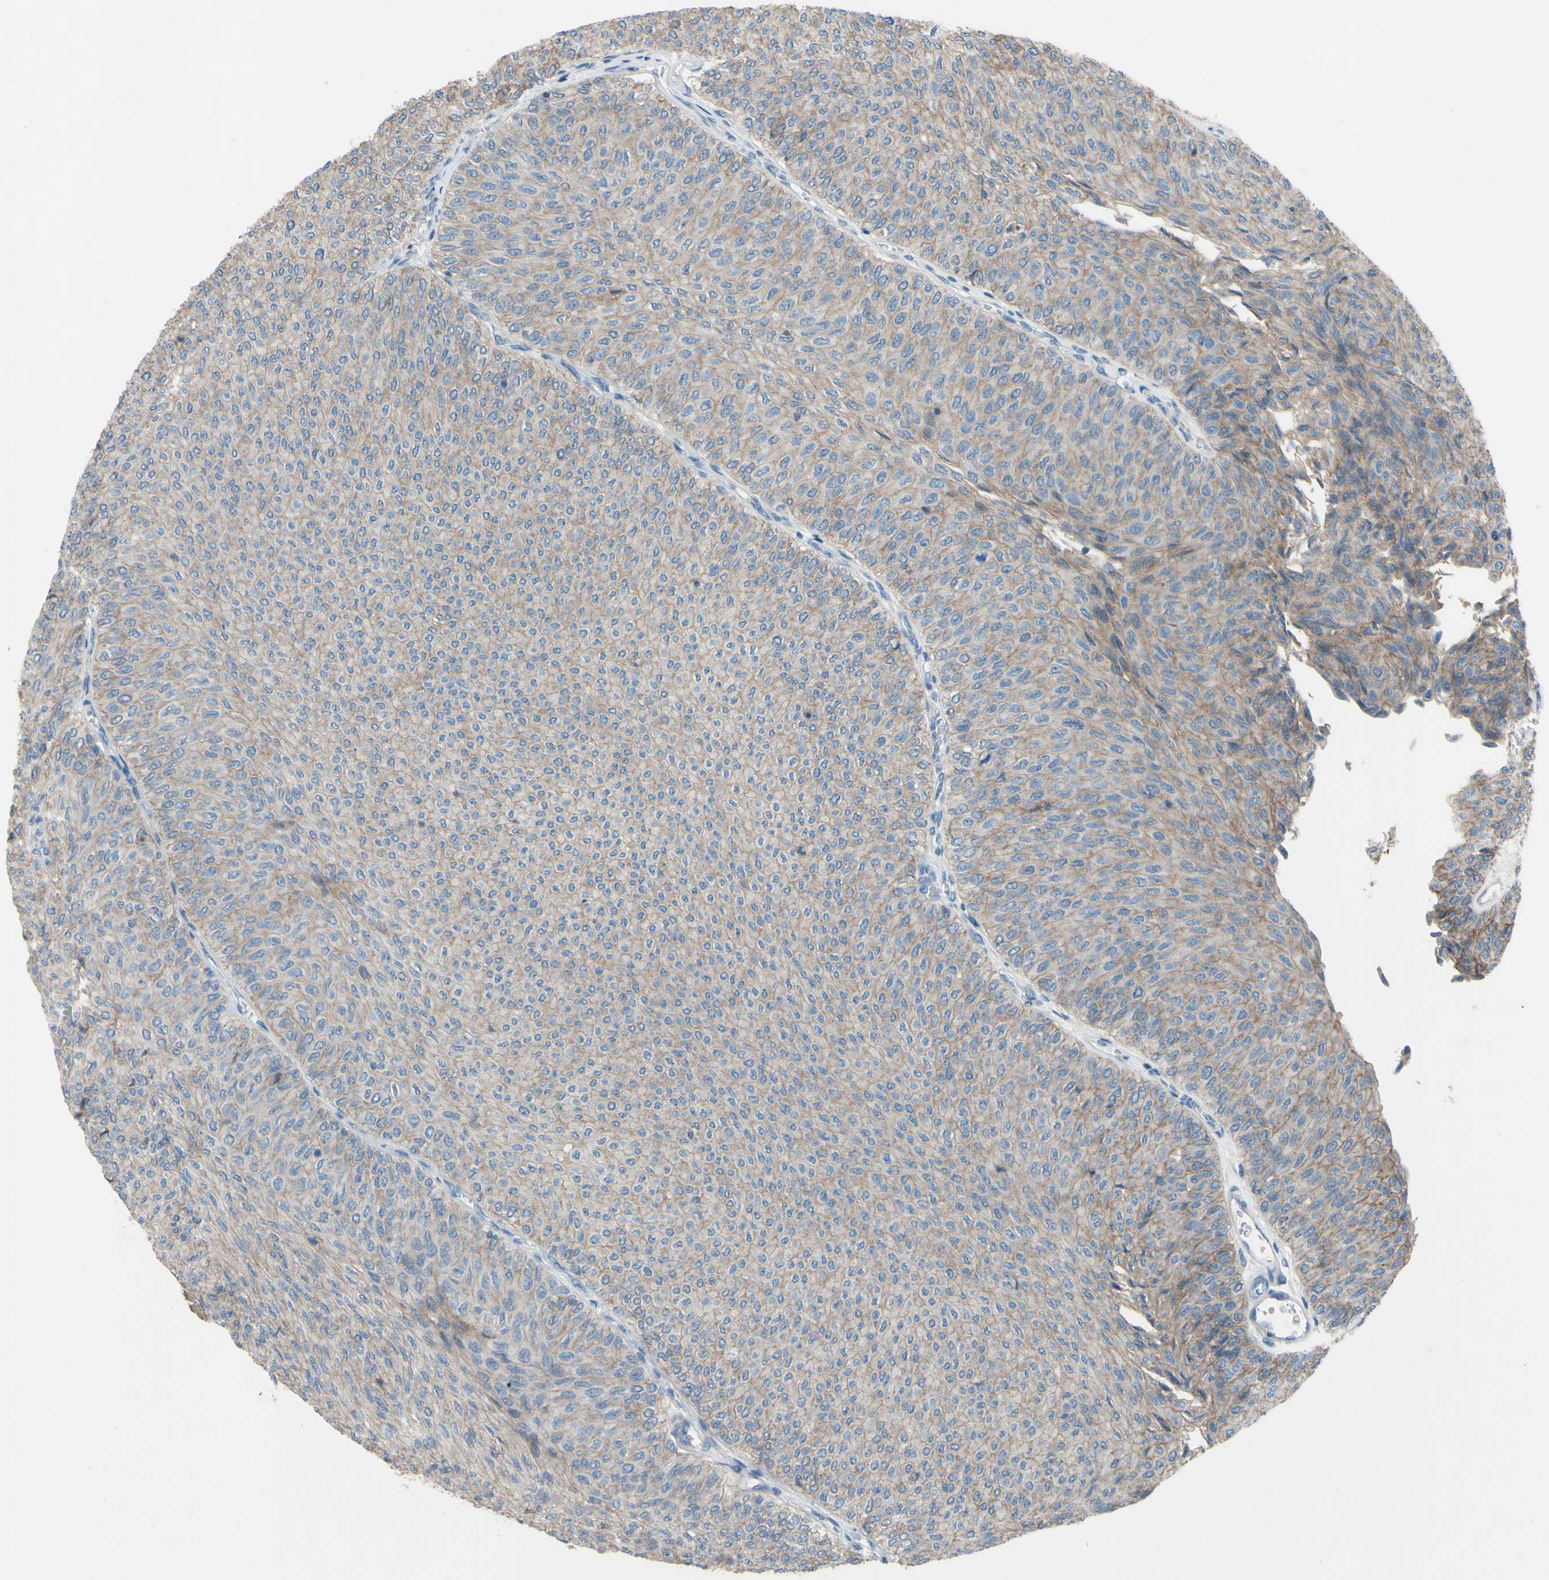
{"staining": {"intensity": "weak", "quantity": ">75%", "location": "cytoplasmic/membranous"}, "tissue": "urothelial cancer", "cell_type": "Tumor cells", "image_type": "cancer", "snomed": [{"axis": "morphology", "description": "Urothelial carcinoma, Low grade"}, {"axis": "topography", "description": "Urinary bladder"}], "caption": "IHC image of neoplastic tissue: human urothelial cancer stained using immunohistochemistry displays low levels of weak protein expression localized specifically in the cytoplasmic/membranous of tumor cells, appearing as a cytoplasmic/membranous brown color.", "gene": "CDCP1", "patient": {"sex": "male", "age": 78}}